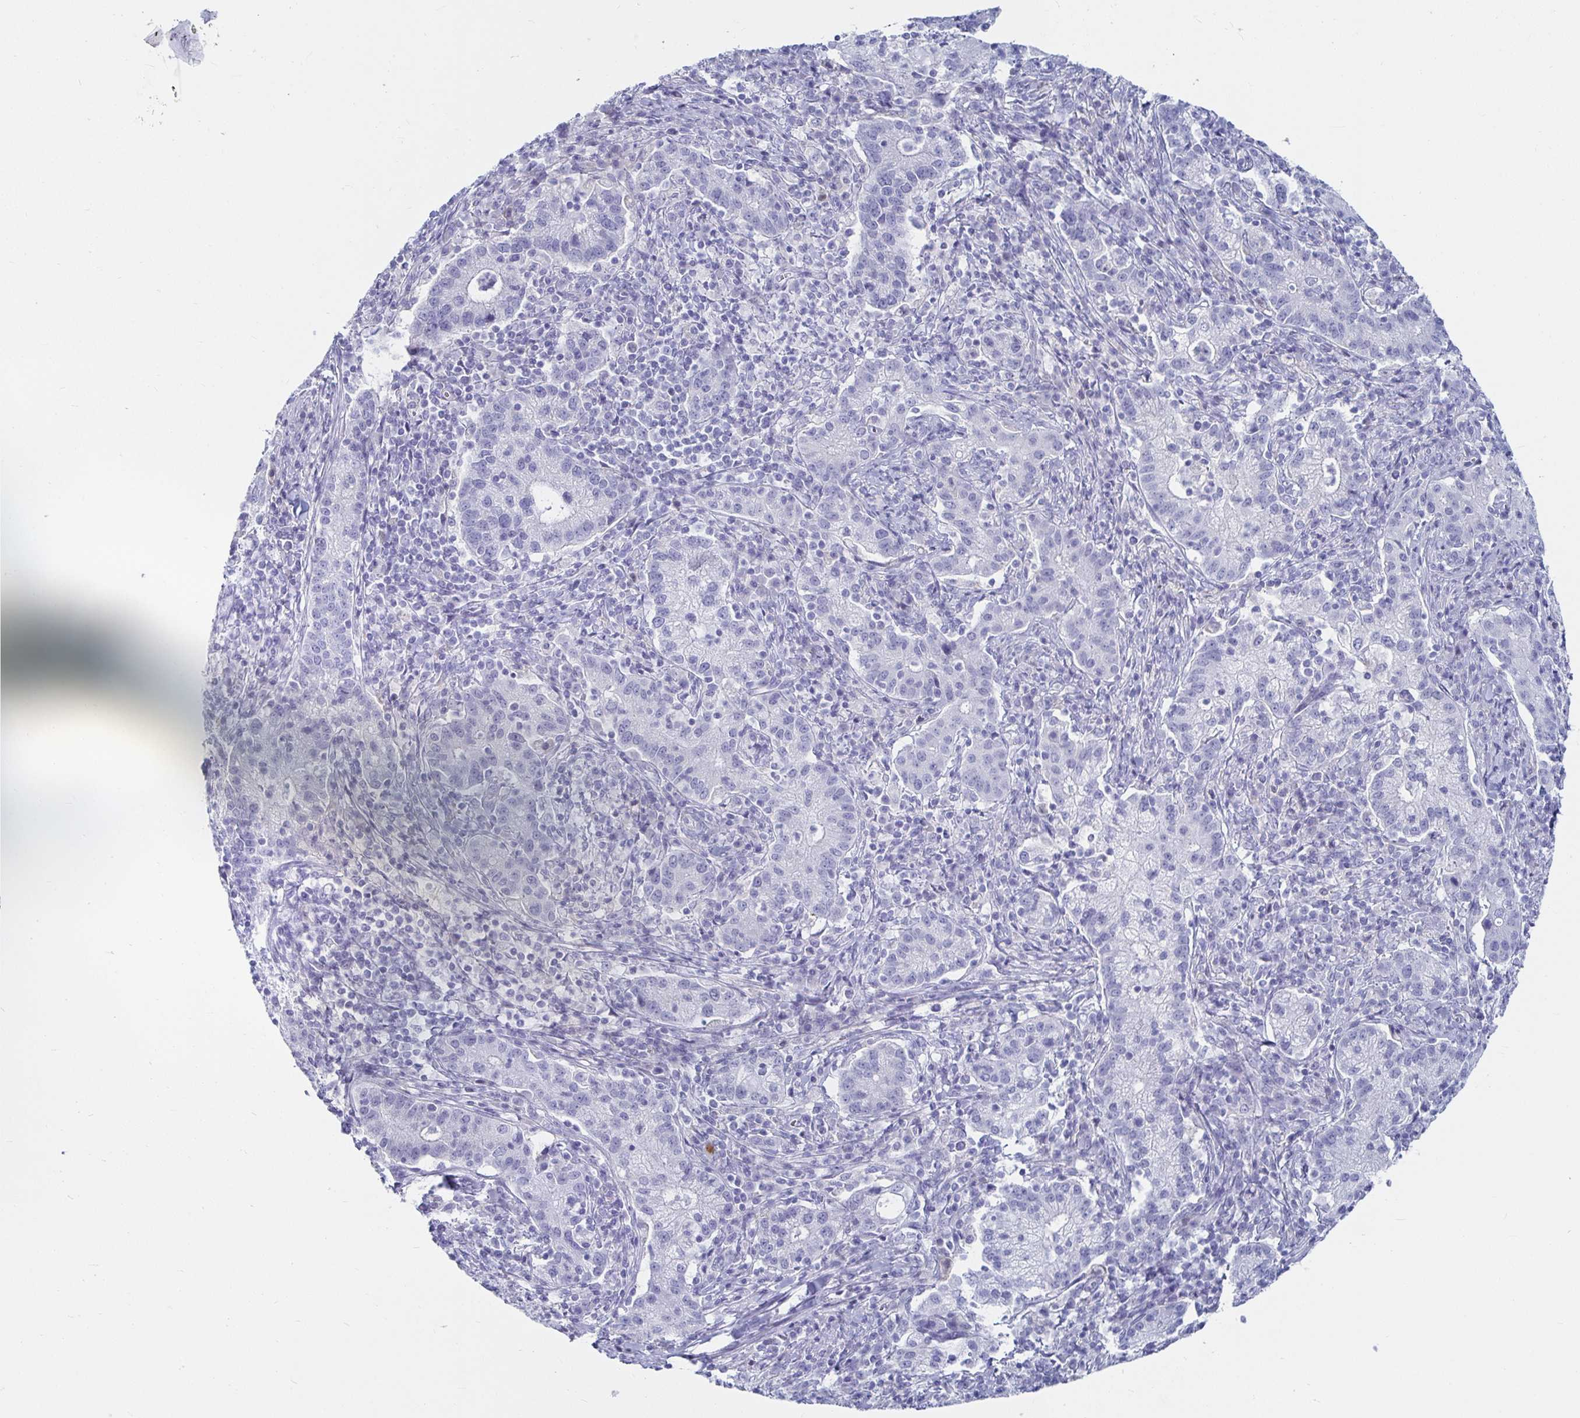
{"staining": {"intensity": "negative", "quantity": "none", "location": "none"}, "tissue": "cervical cancer", "cell_type": "Tumor cells", "image_type": "cancer", "snomed": [{"axis": "morphology", "description": "Normal tissue, NOS"}, {"axis": "morphology", "description": "Adenocarcinoma, NOS"}, {"axis": "topography", "description": "Cervix"}], "caption": "Tumor cells show no significant protein positivity in cervical cancer.", "gene": "CA9", "patient": {"sex": "female", "age": 44}}